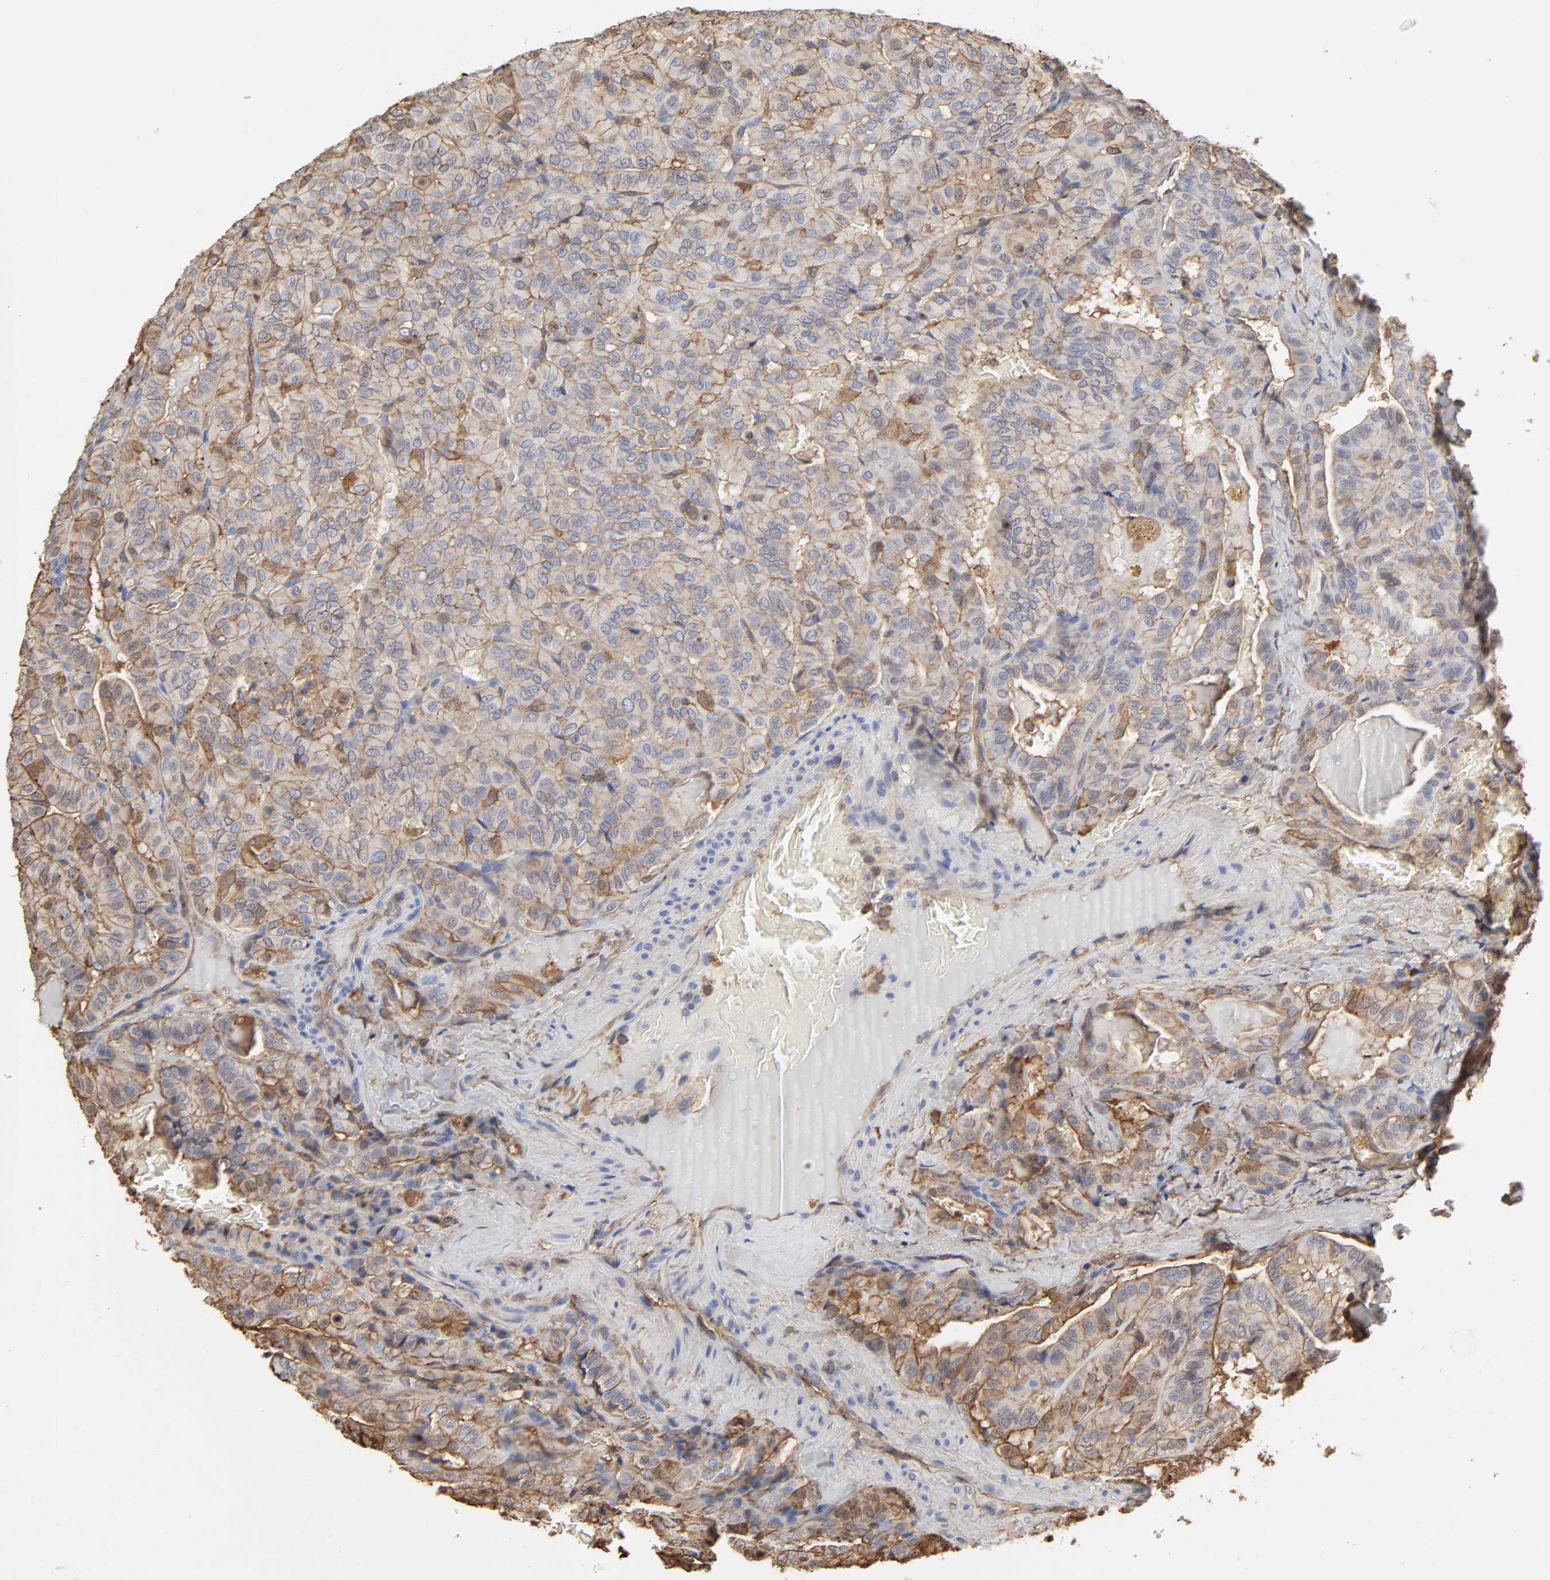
{"staining": {"intensity": "moderate", "quantity": ">75%", "location": "cytoplasmic/membranous"}, "tissue": "thyroid cancer", "cell_type": "Tumor cells", "image_type": "cancer", "snomed": [{"axis": "morphology", "description": "Papillary adenocarcinoma, NOS"}, {"axis": "topography", "description": "Thyroid gland"}], "caption": "Thyroid papillary adenocarcinoma stained for a protein (brown) exhibits moderate cytoplasmic/membranous positive staining in about >75% of tumor cells.", "gene": "ANXA2", "patient": {"sex": "male", "age": 77}}